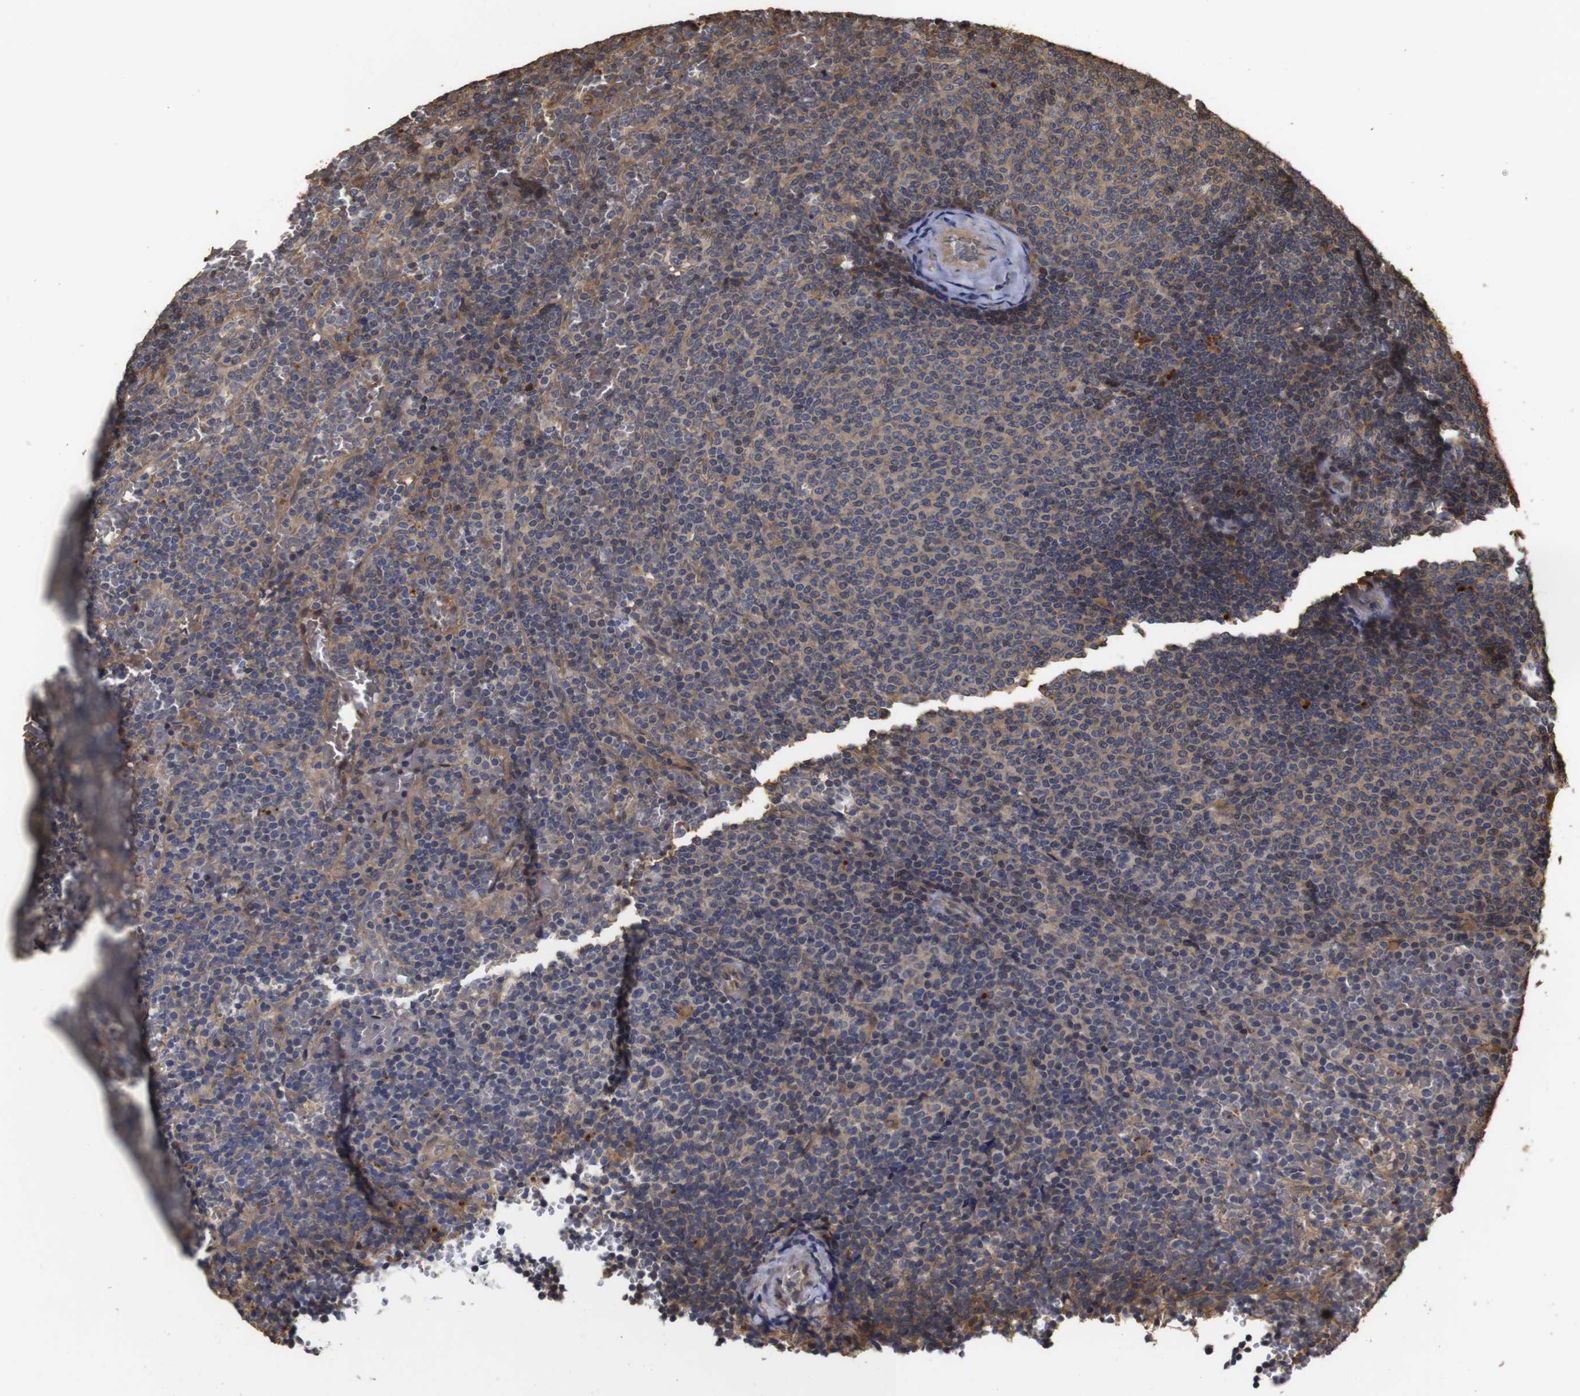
{"staining": {"intensity": "weak", "quantity": ">75%", "location": "cytoplasmic/membranous"}, "tissue": "lymphoma", "cell_type": "Tumor cells", "image_type": "cancer", "snomed": [{"axis": "morphology", "description": "Malignant lymphoma, non-Hodgkin's type, Low grade"}, {"axis": "topography", "description": "Spleen"}], "caption": "Malignant lymphoma, non-Hodgkin's type (low-grade) stained with a brown dye reveals weak cytoplasmic/membranous positive expression in approximately >75% of tumor cells.", "gene": "PTPN14", "patient": {"sex": "female", "age": 77}}